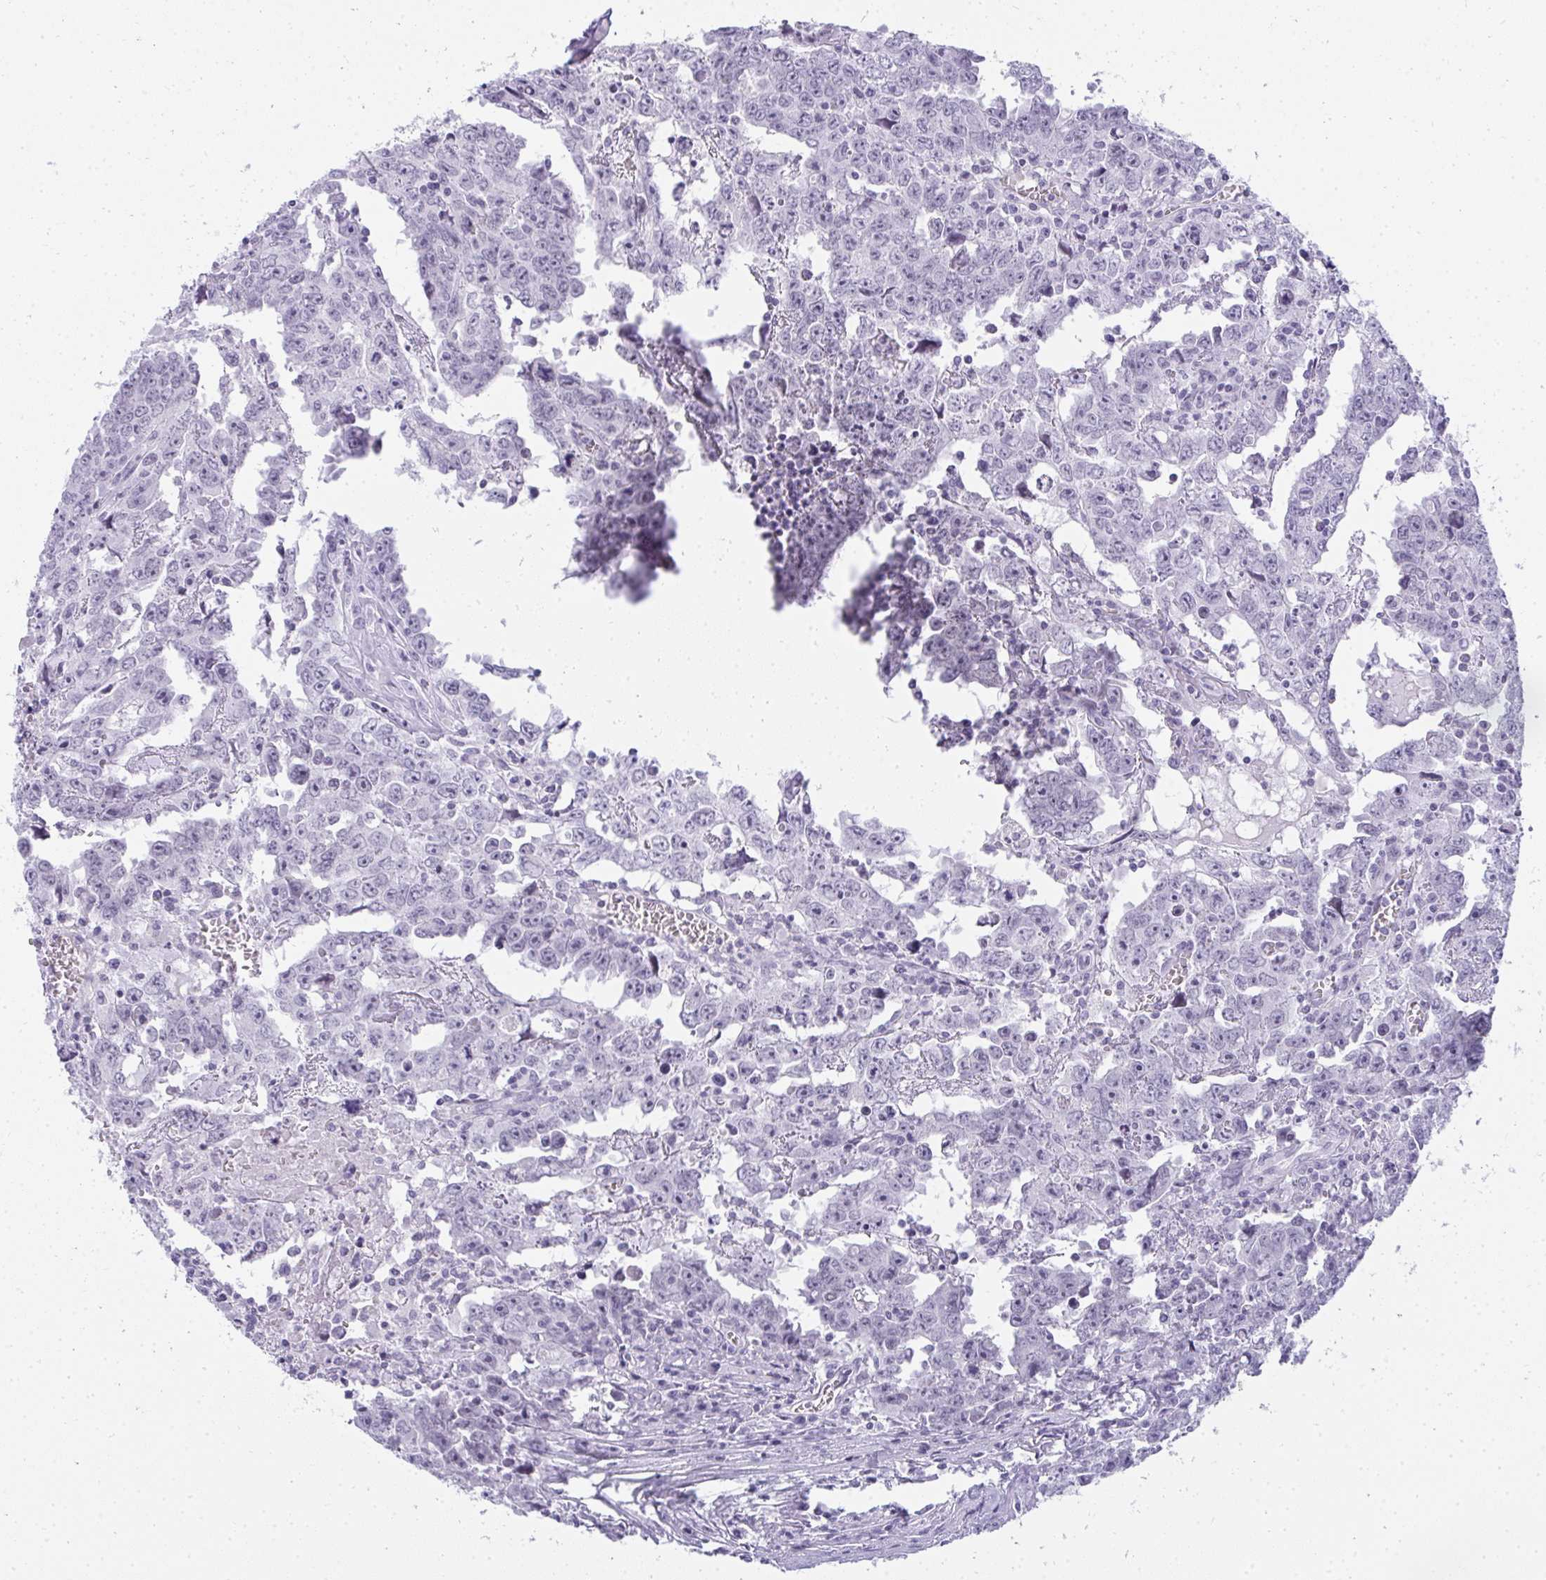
{"staining": {"intensity": "negative", "quantity": "none", "location": "none"}, "tissue": "testis cancer", "cell_type": "Tumor cells", "image_type": "cancer", "snomed": [{"axis": "morphology", "description": "Carcinoma, Embryonal, NOS"}, {"axis": "topography", "description": "Testis"}], "caption": "An immunohistochemistry micrograph of testis cancer is shown. There is no staining in tumor cells of testis cancer.", "gene": "PLA2G1B", "patient": {"sex": "male", "age": 22}}